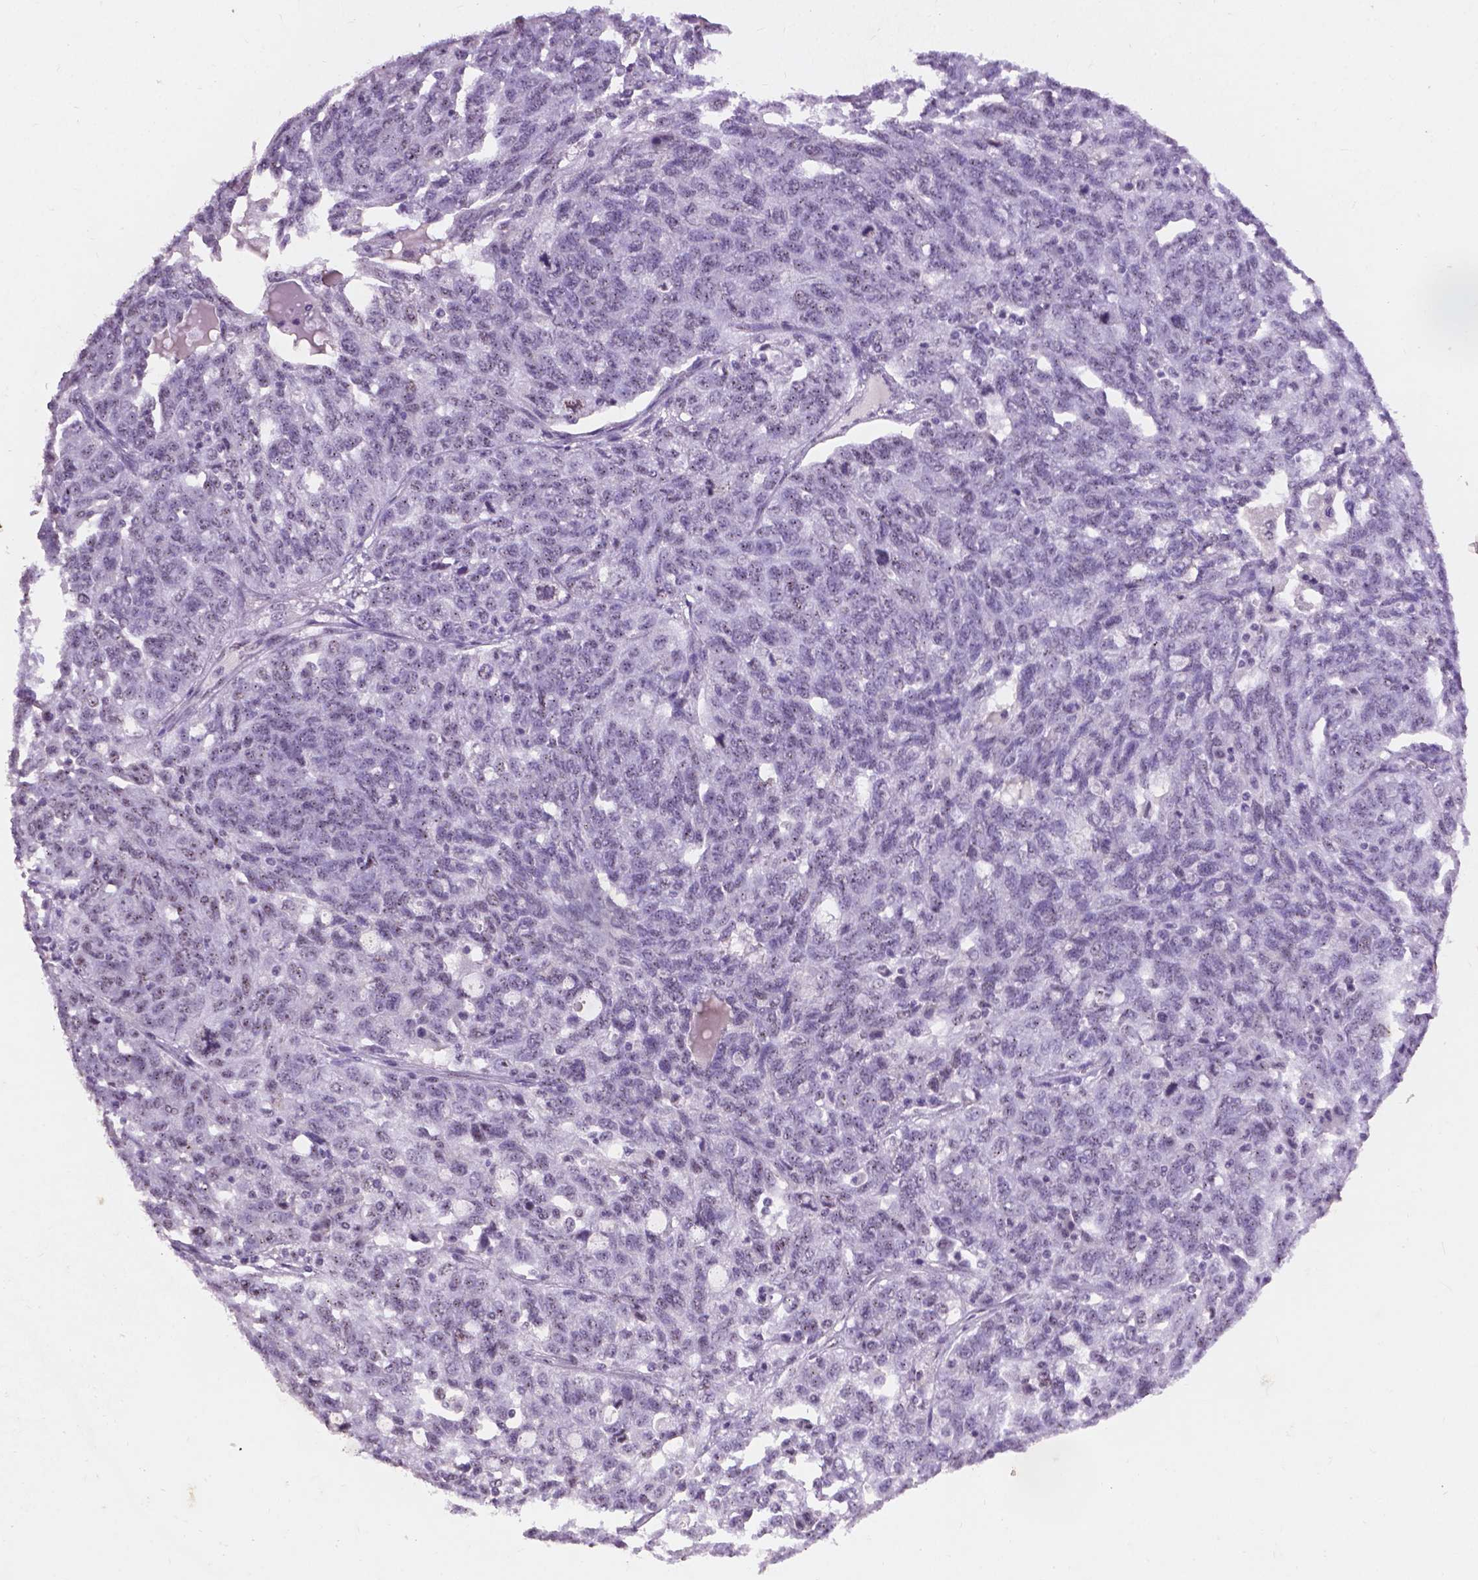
{"staining": {"intensity": "negative", "quantity": "none", "location": "none"}, "tissue": "ovarian cancer", "cell_type": "Tumor cells", "image_type": "cancer", "snomed": [{"axis": "morphology", "description": "Cystadenocarcinoma, serous, NOS"}, {"axis": "topography", "description": "Ovary"}], "caption": "A histopathology image of human ovarian serous cystadenocarcinoma is negative for staining in tumor cells.", "gene": "COIL", "patient": {"sex": "female", "age": 71}}